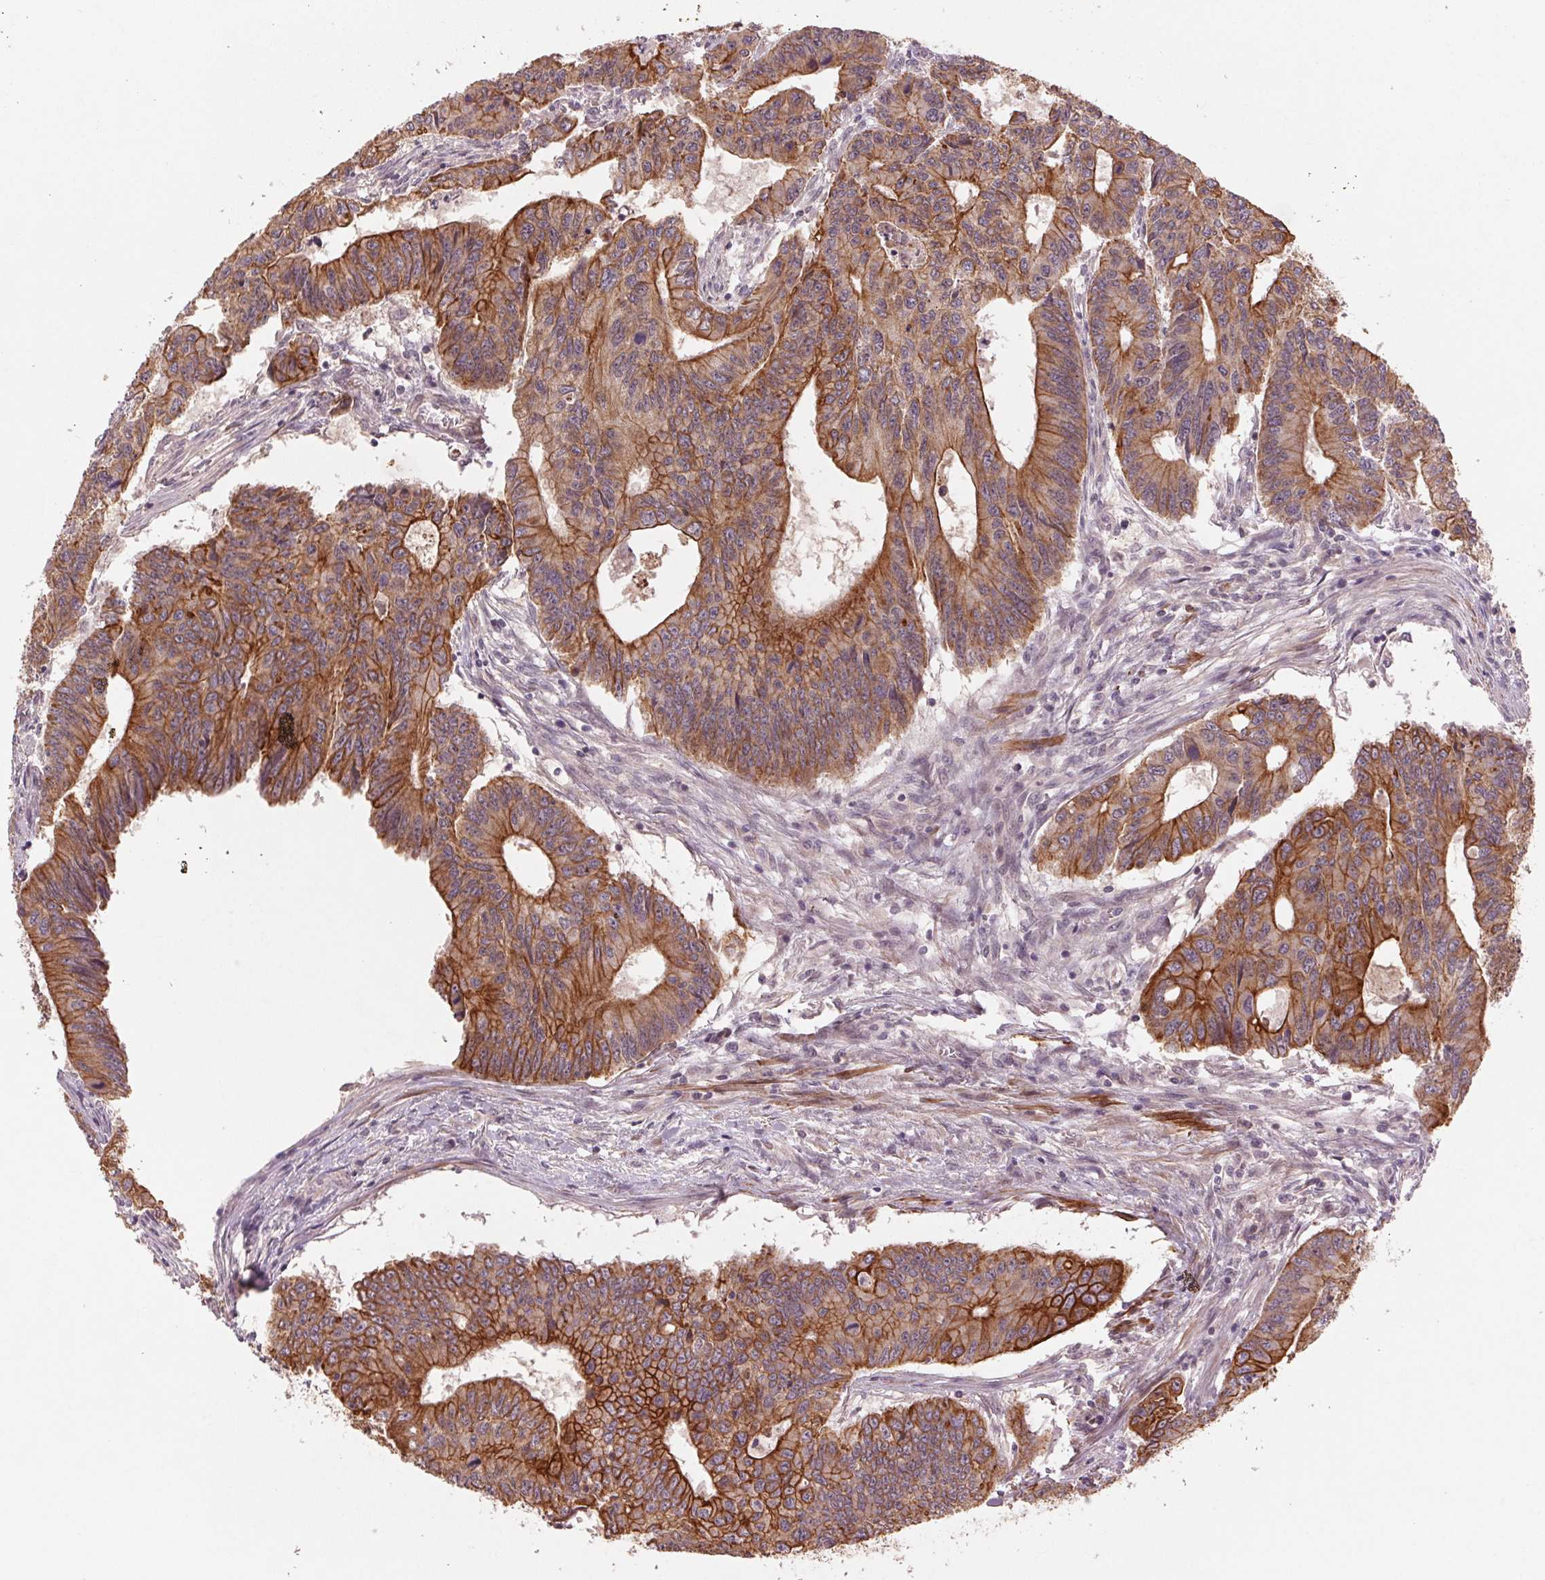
{"staining": {"intensity": "strong", "quantity": "25%-75%", "location": "cytoplasmic/membranous"}, "tissue": "colorectal cancer", "cell_type": "Tumor cells", "image_type": "cancer", "snomed": [{"axis": "morphology", "description": "Adenocarcinoma, NOS"}, {"axis": "topography", "description": "Colon"}], "caption": "Immunohistochemical staining of human adenocarcinoma (colorectal) demonstrates strong cytoplasmic/membranous protein staining in about 25%-75% of tumor cells.", "gene": "SMLR1", "patient": {"sex": "male", "age": 53}}